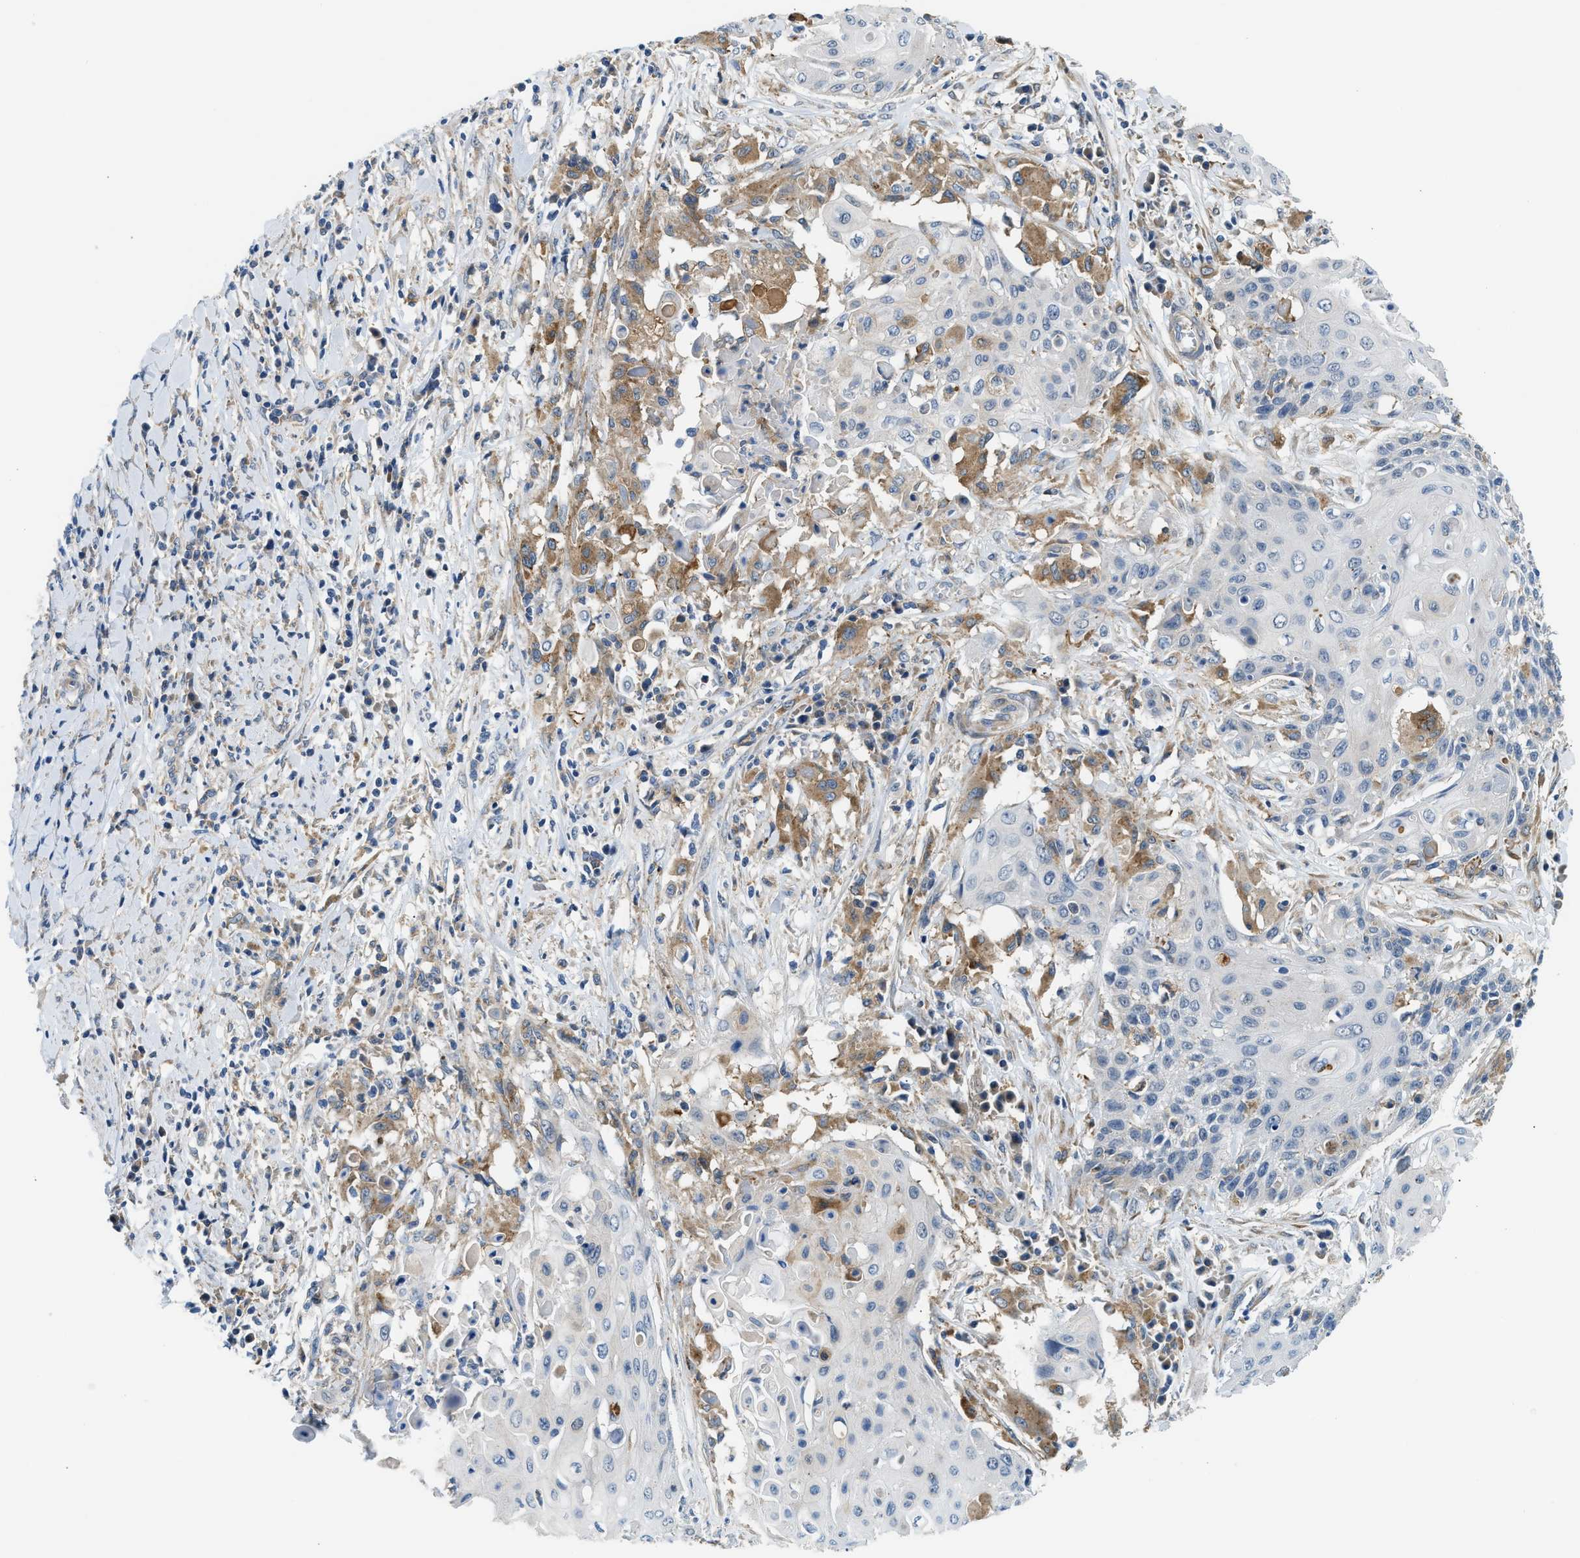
{"staining": {"intensity": "negative", "quantity": "none", "location": "none"}, "tissue": "cervical cancer", "cell_type": "Tumor cells", "image_type": "cancer", "snomed": [{"axis": "morphology", "description": "Squamous cell carcinoma, NOS"}, {"axis": "topography", "description": "Cervix"}], "caption": "Tumor cells are negative for brown protein staining in squamous cell carcinoma (cervical).", "gene": "LPIN2", "patient": {"sex": "female", "age": 39}}